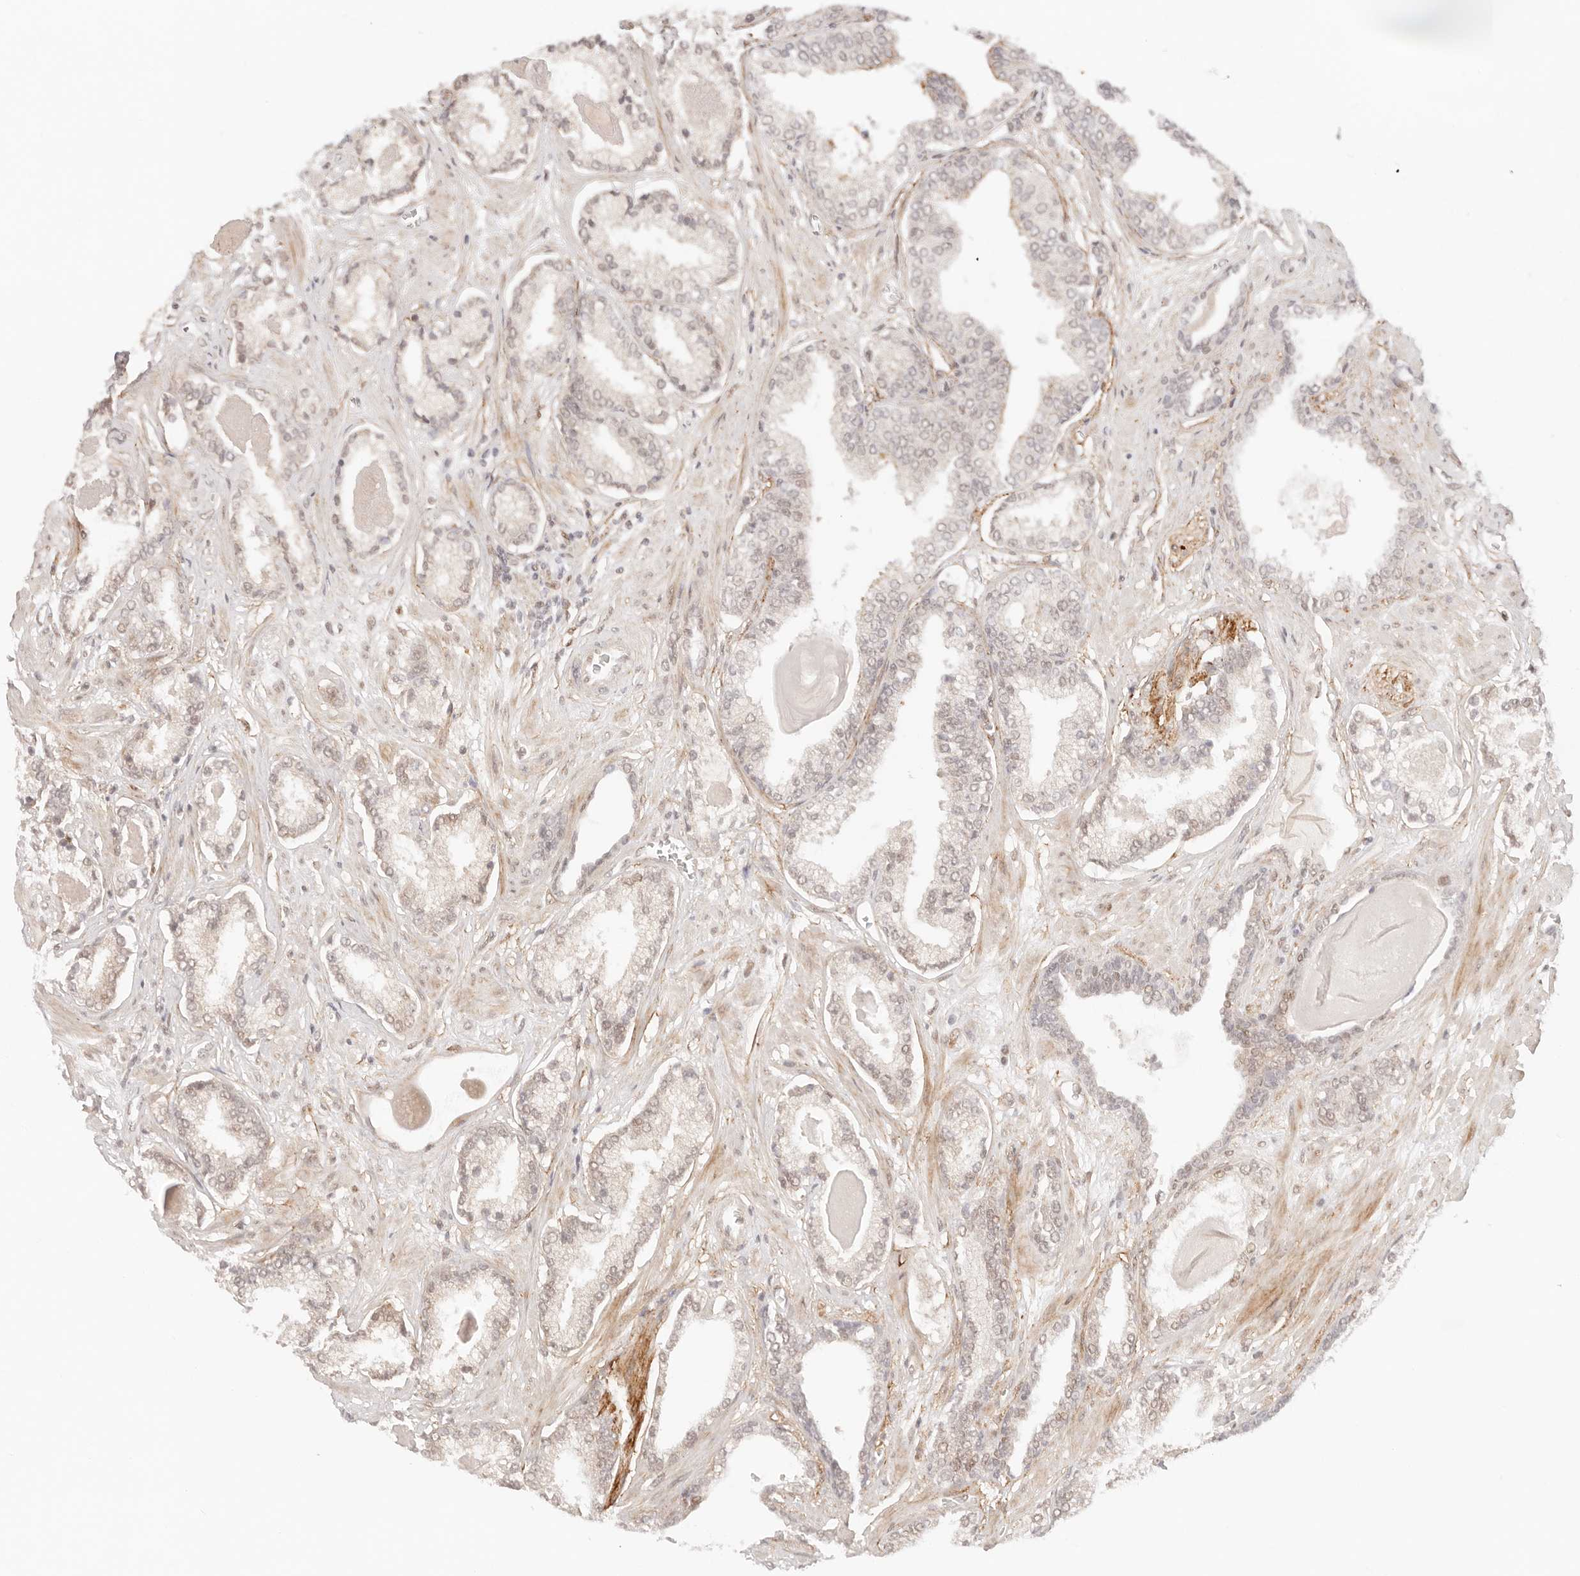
{"staining": {"intensity": "weak", "quantity": "25%-75%", "location": "nuclear"}, "tissue": "prostate cancer", "cell_type": "Tumor cells", "image_type": "cancer", "snomed": [{"axis": "morphology", "description": "Adenocarcinoma, Low grade"}, {"axis": "topography", "description": "Prostate"}], "caption": "Immunohistochemical staining of prostate cancer (low-grade adenocarcinoma) shows low levels of weak nuclear staining in about 25%-75% of tumor cells. (DAB IHC, brown staining for protein, blue staining for nuclei).", "gene": "GTF2E2", "patient": {"sex": "male", "age": 70}}